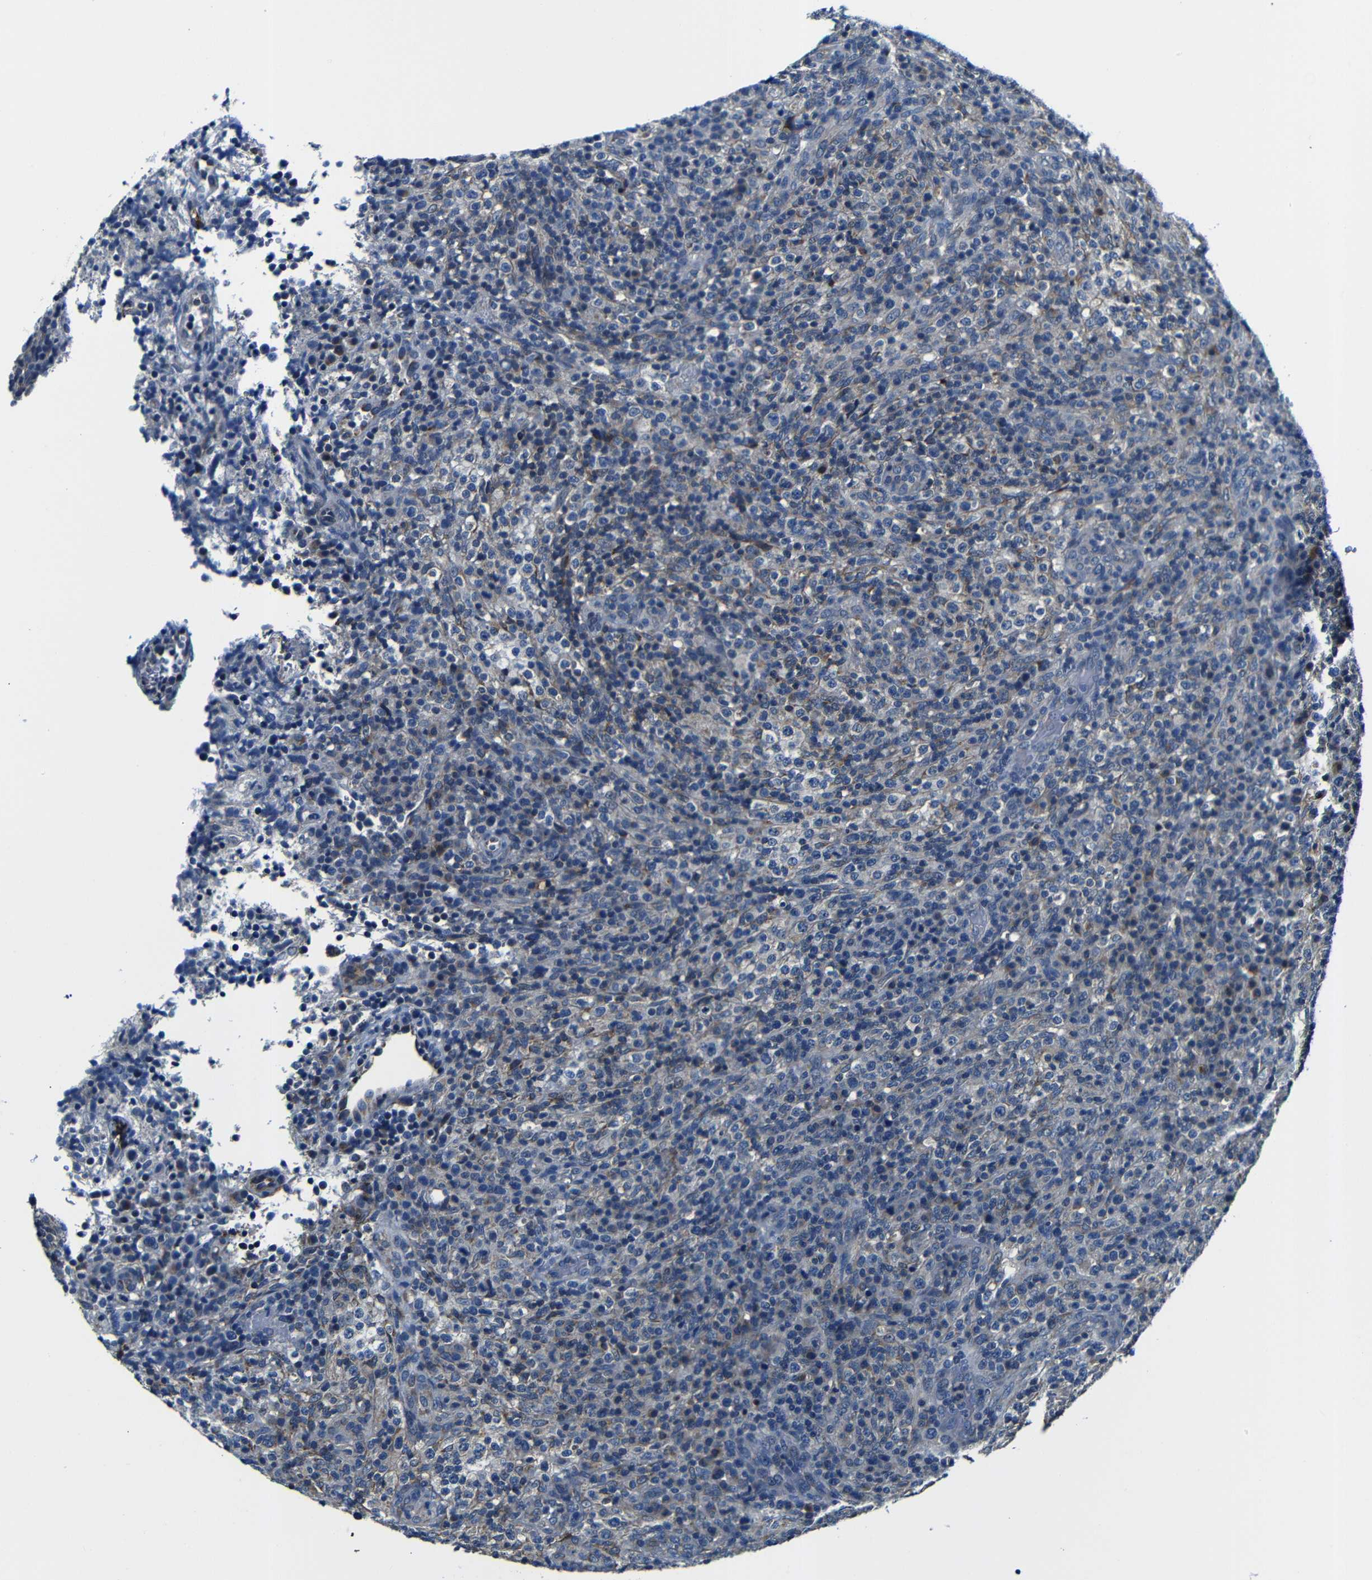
{"staining": {"intensity": "weak", "quantity": "<25%", "location": "cytoplasmic/membranous"}, "tissue": "lymphoma", "cell_type": "Tumor cells", "image_type": "cancer", "snomed": [{"axis": "morphology", "description": "Malignant lymphoma, non-Hodgkin's type, High grade"}, {"axis": "topography", "description": "Lymph node"}], "caption": "DAB immunohistochemical staining of human lymphoma displays no significant positivity in tumor cells.", "gene": "FKBP14", "patient": {"sex": "female", "age": 76}}